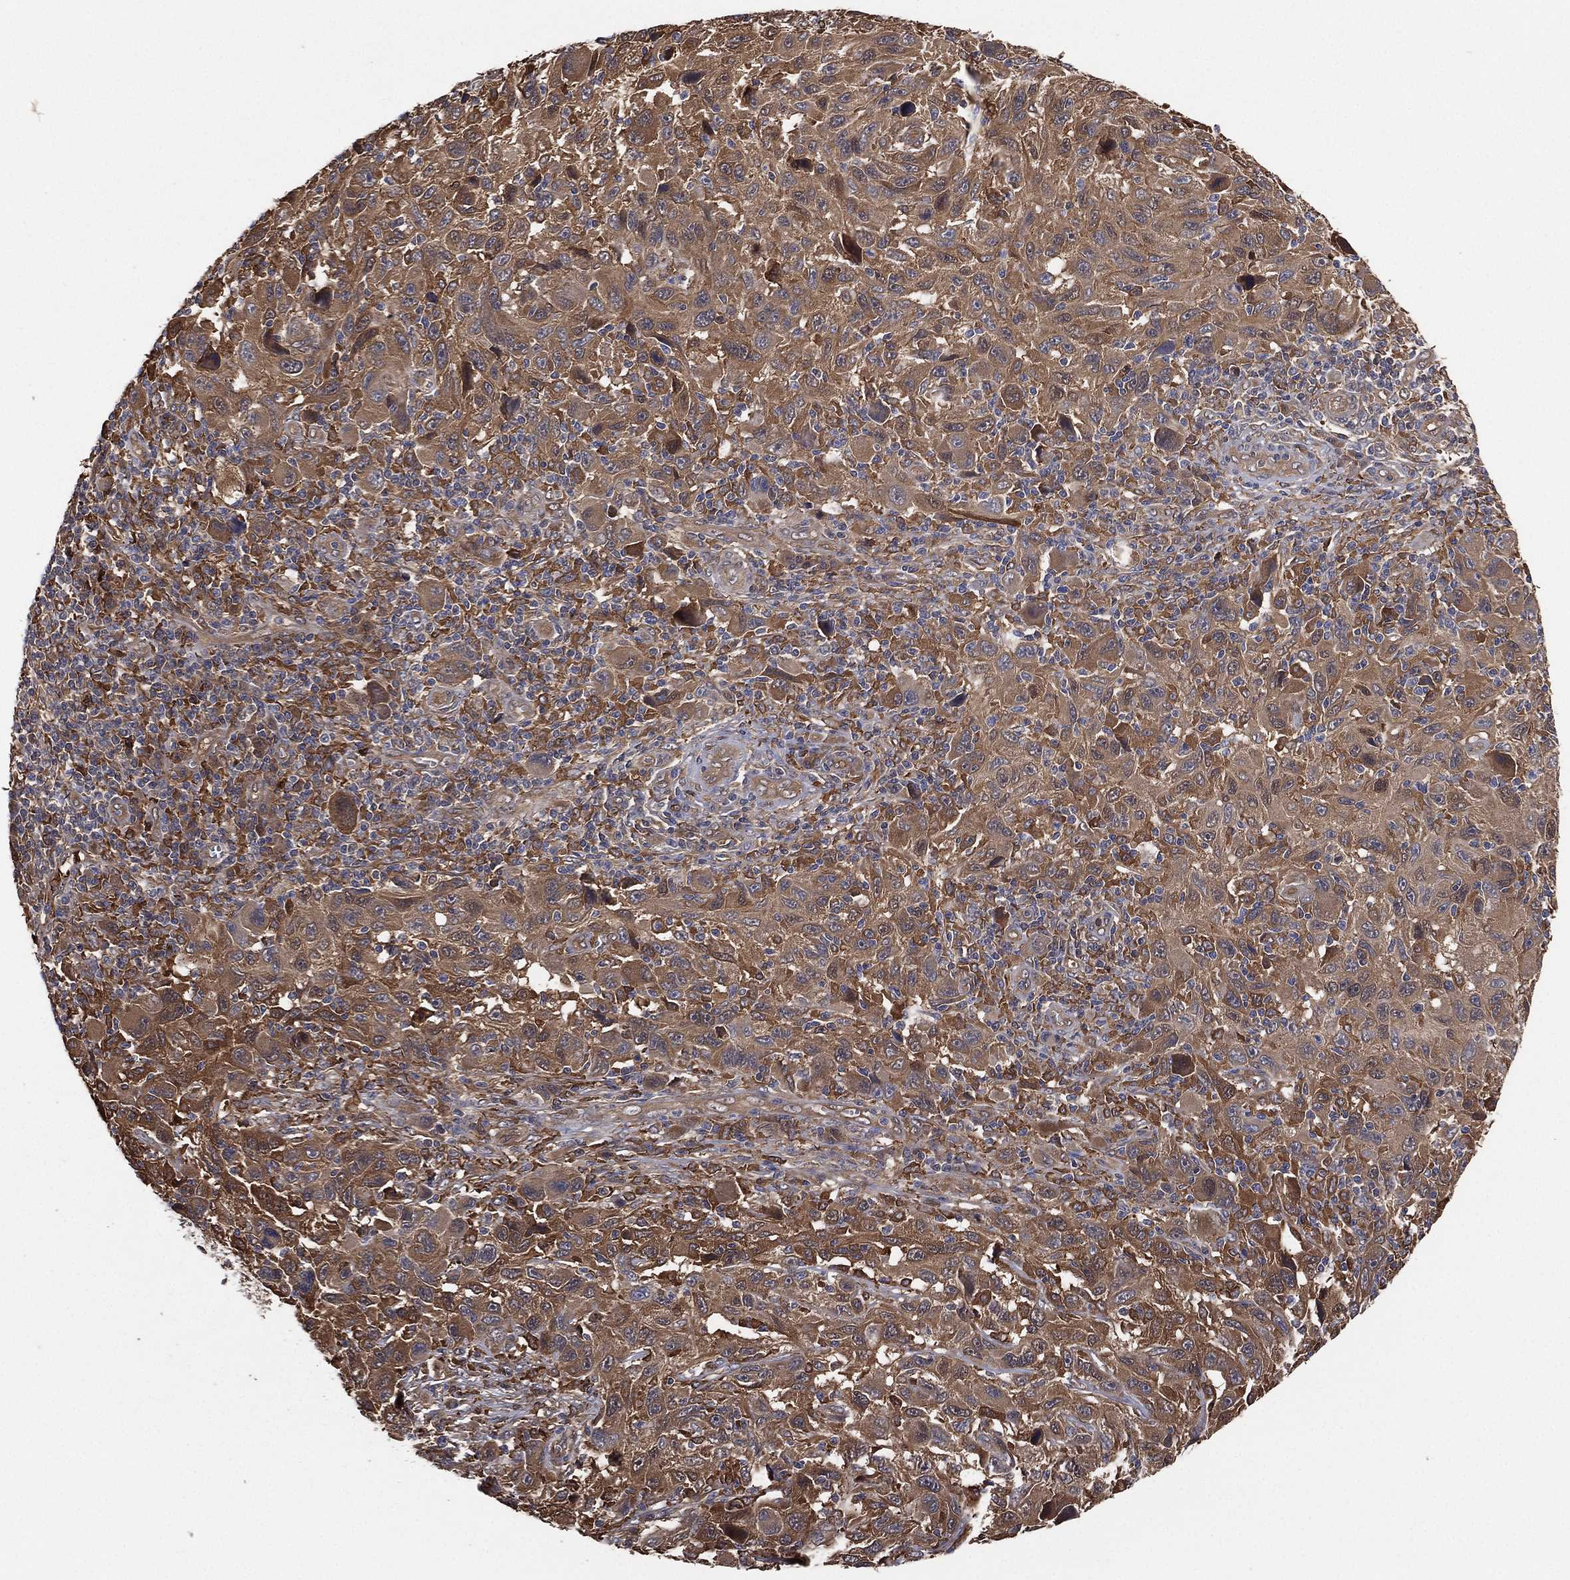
{"staining": {"intensity": "moderate", "quantity": ">75%", "location": "cytoplasmic/membranous"}, "tissue": "melanoma", "cell_type": "Tumor cells", "image_type": "cancer", "snomed": [{"axis": "morphology", "description": "Malignant melanoma, NOS"}, {"axis": "topography", "description": "Skin"}], "caption": "This photomicrograph exhibits immunohistochemistry (IHC) staining of human malignant melanoma, with medium moderate cytoplasmic/membranous expression in approximately >75% of tumor cells.", "gene": "PSMG4", "patient": {"sex": "male", "age": 53}}